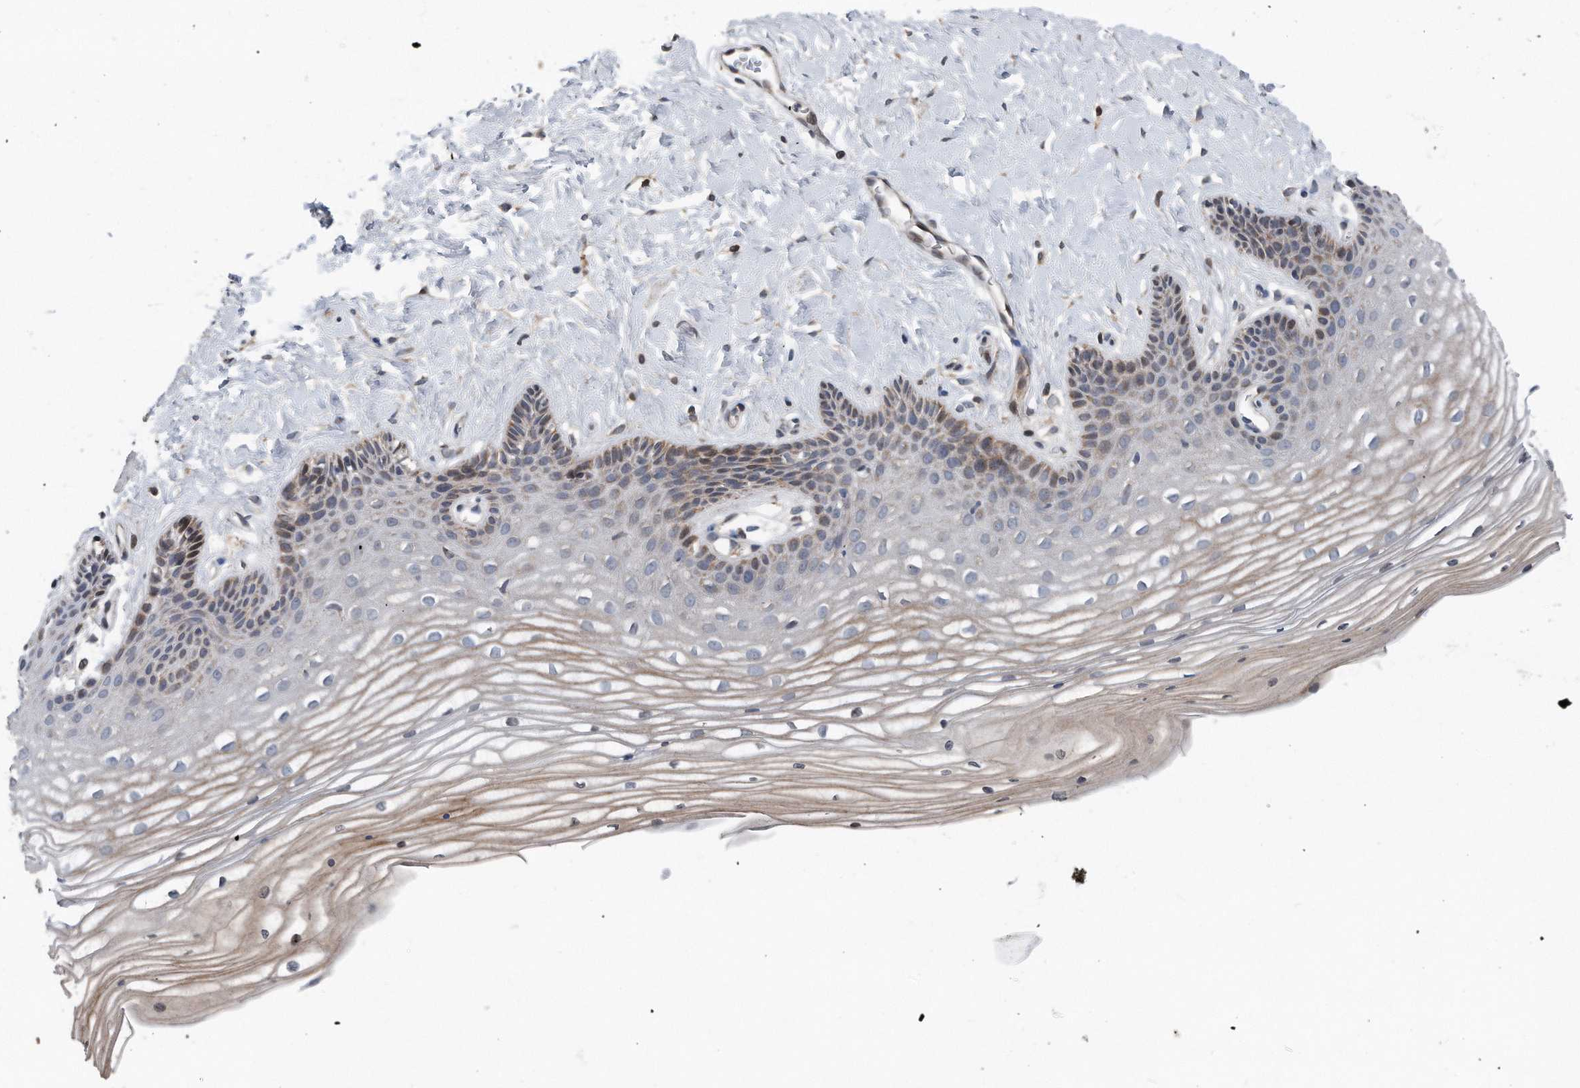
{"staining": {"intensity": "weak", "quantity": "25%-75%", "location": "cytoplasmic/membranous"}, "tissue": "vagina", "cell_type": "Squamous epithelial cells", "image_type": "normal", "snomed": [{"axis": "morphology", "description": "Normal tissue, NOS"}, {"axis": "topography", "description": "Vagina"}, {"axis": "topography", "description": "Cervix"}], "caption": "DAB immunohistochemical staining of benign vagina reveals weak cytoplasmic/membranous protein positivity in approximately 25%-75% of squamous epithelial cells.", "gene": "DST", "patient": {"sex": "female", "age": 40}}